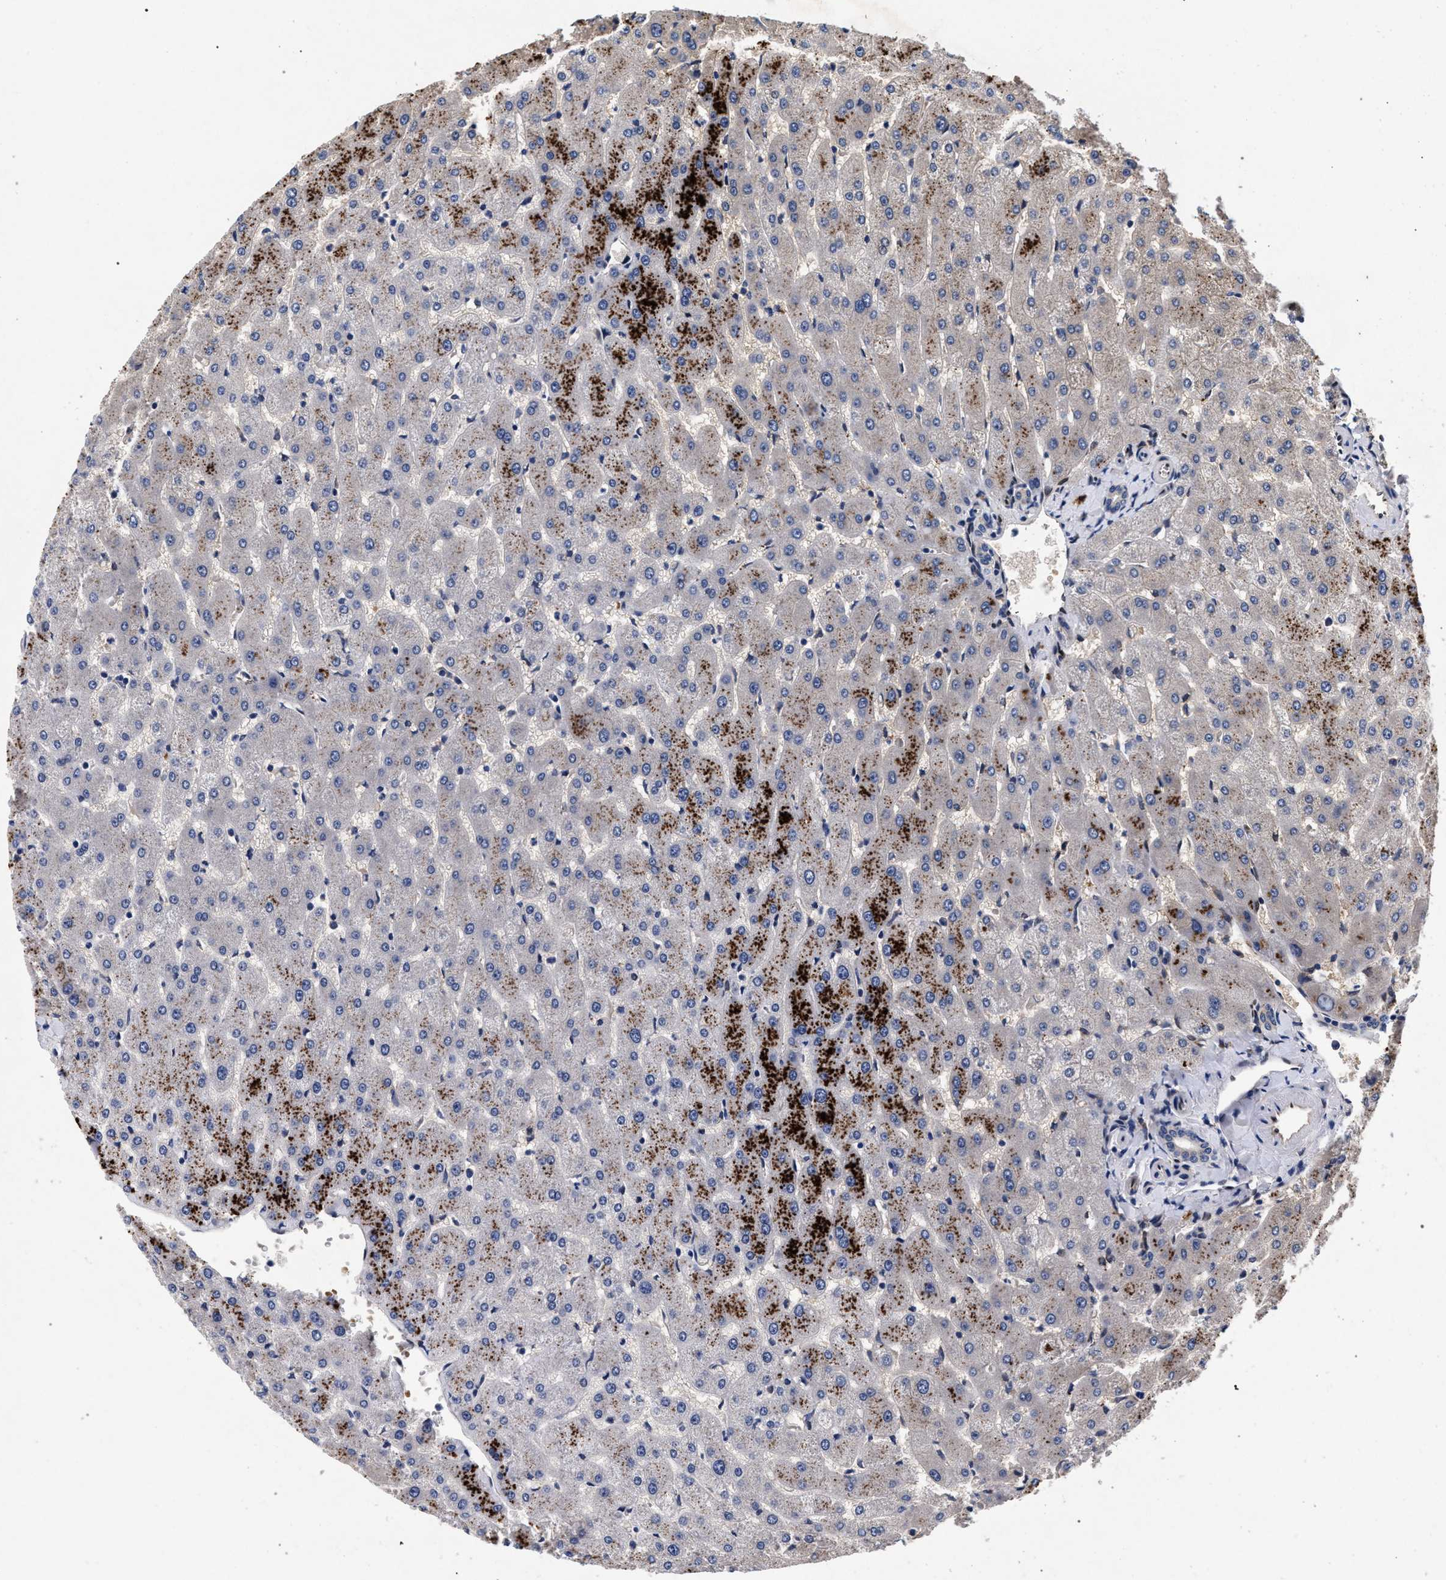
{"staining": {"intensity": "negative", "quantity": "none", "location": "none"}, "tissue": "liver", "cell_type": "Cholangiocytes", "image_type": "normal", "snomed": [{"axis": "morphology", "description": "Normal tissue, NOS"}, {"axis": "topography", "description": "Liver"}], "caption": "A micrograph of human liver is negative for staining in cholangiocytes. (DAB (3,3'-diaminobenzidine) immunohistochemistry with hematoxylin counter stain).", "gene": "NEK7", "patient": {"sex": "female", "age": 63}}